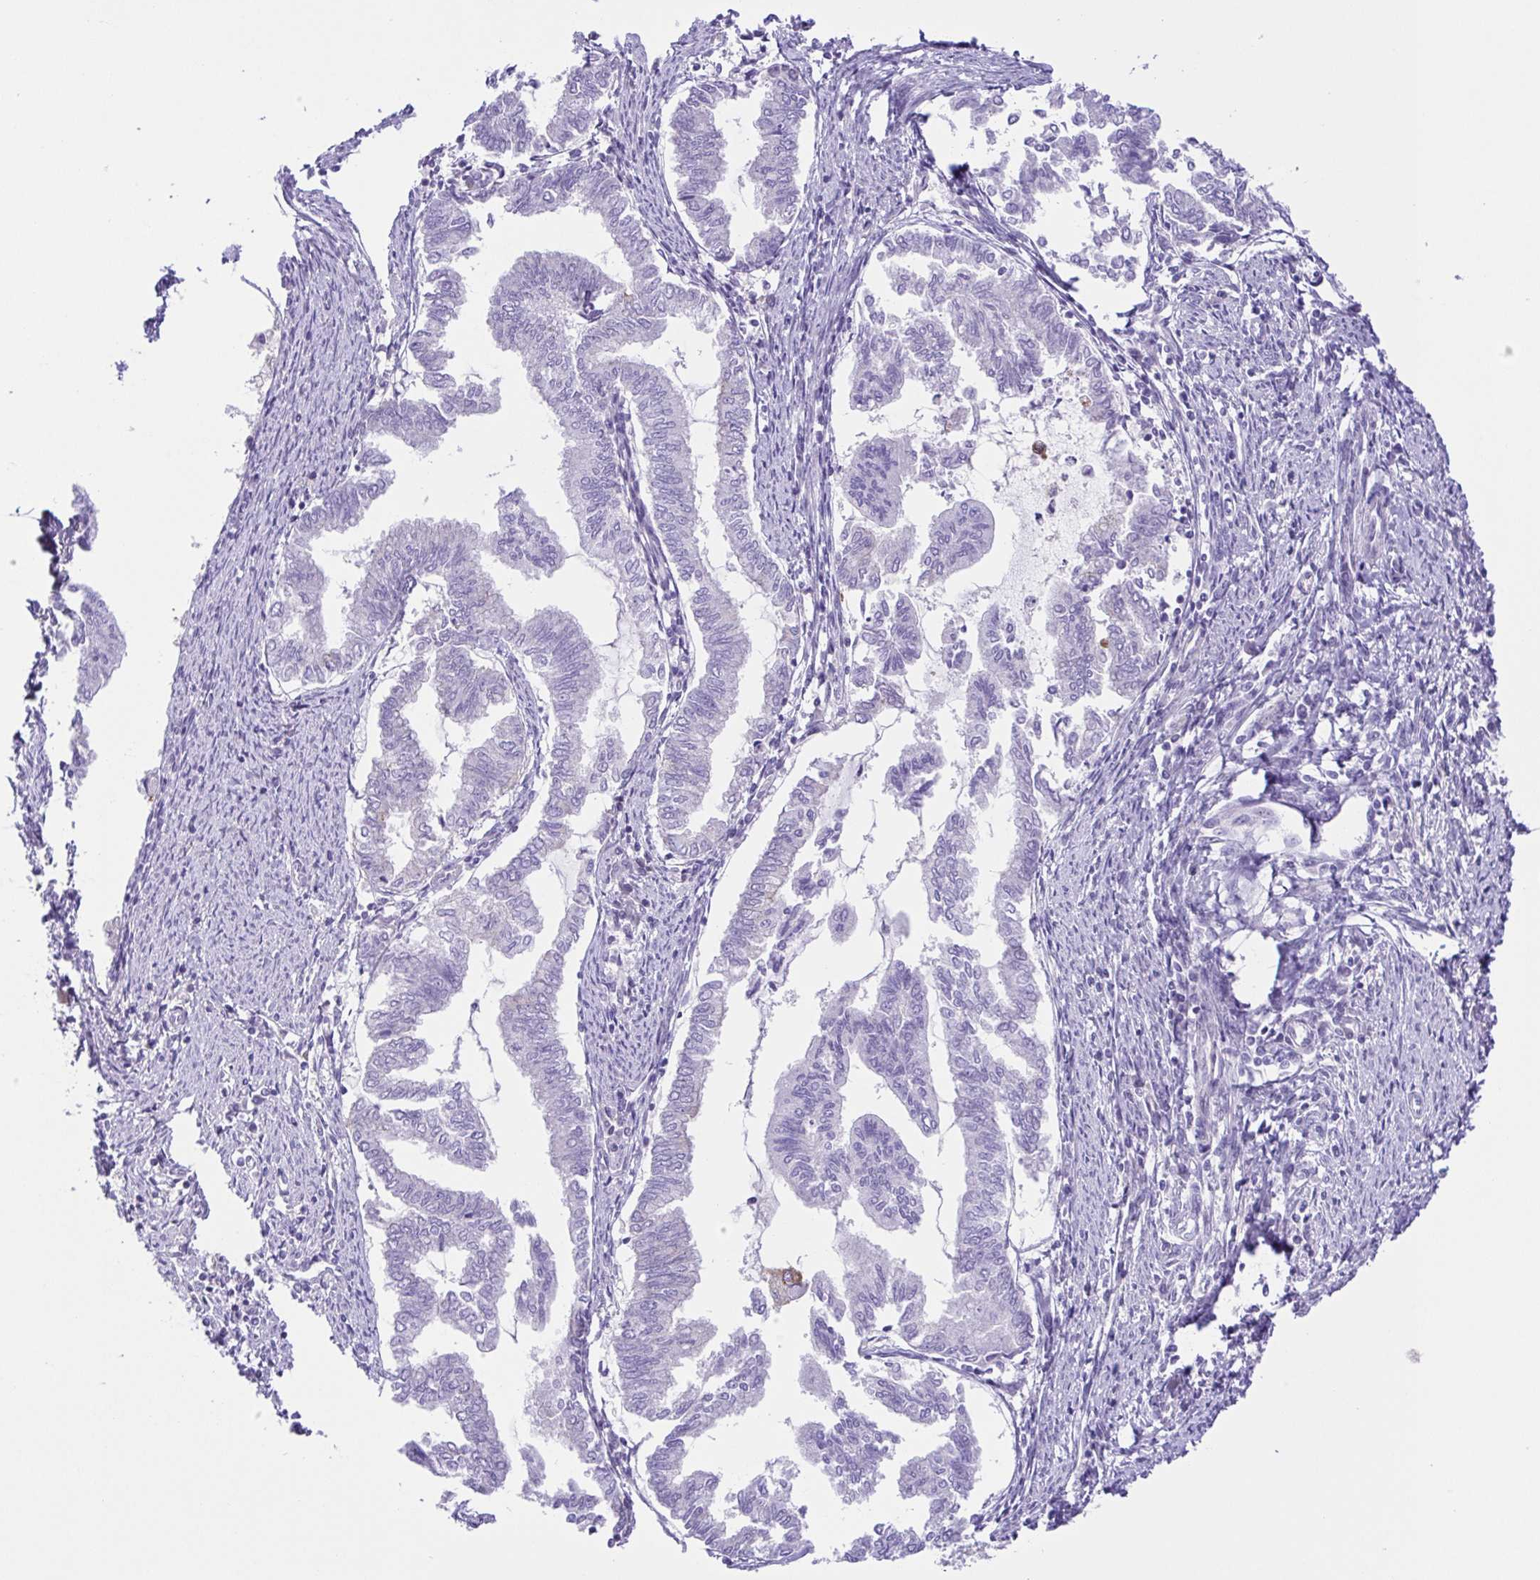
{"staining": {"intensity": "negative", "quantity": "none", "location": "none"}, "tissue": "endometrial cancer", "cell_type": "Tumor cells", "image_type": "cancer", "snomed": [{"axis": "morphology", "description": "Adenocarcinoma, NOS"}, {"axis": "topography", "description": "Endometrium"}], "caption": "IHC photomicrograph of human endometrial cancer stained for a protein (brown), which reveals no expression in tumor cells.", "gene": "DCLK2", "patient": {"sex": "female", "age": 79}}